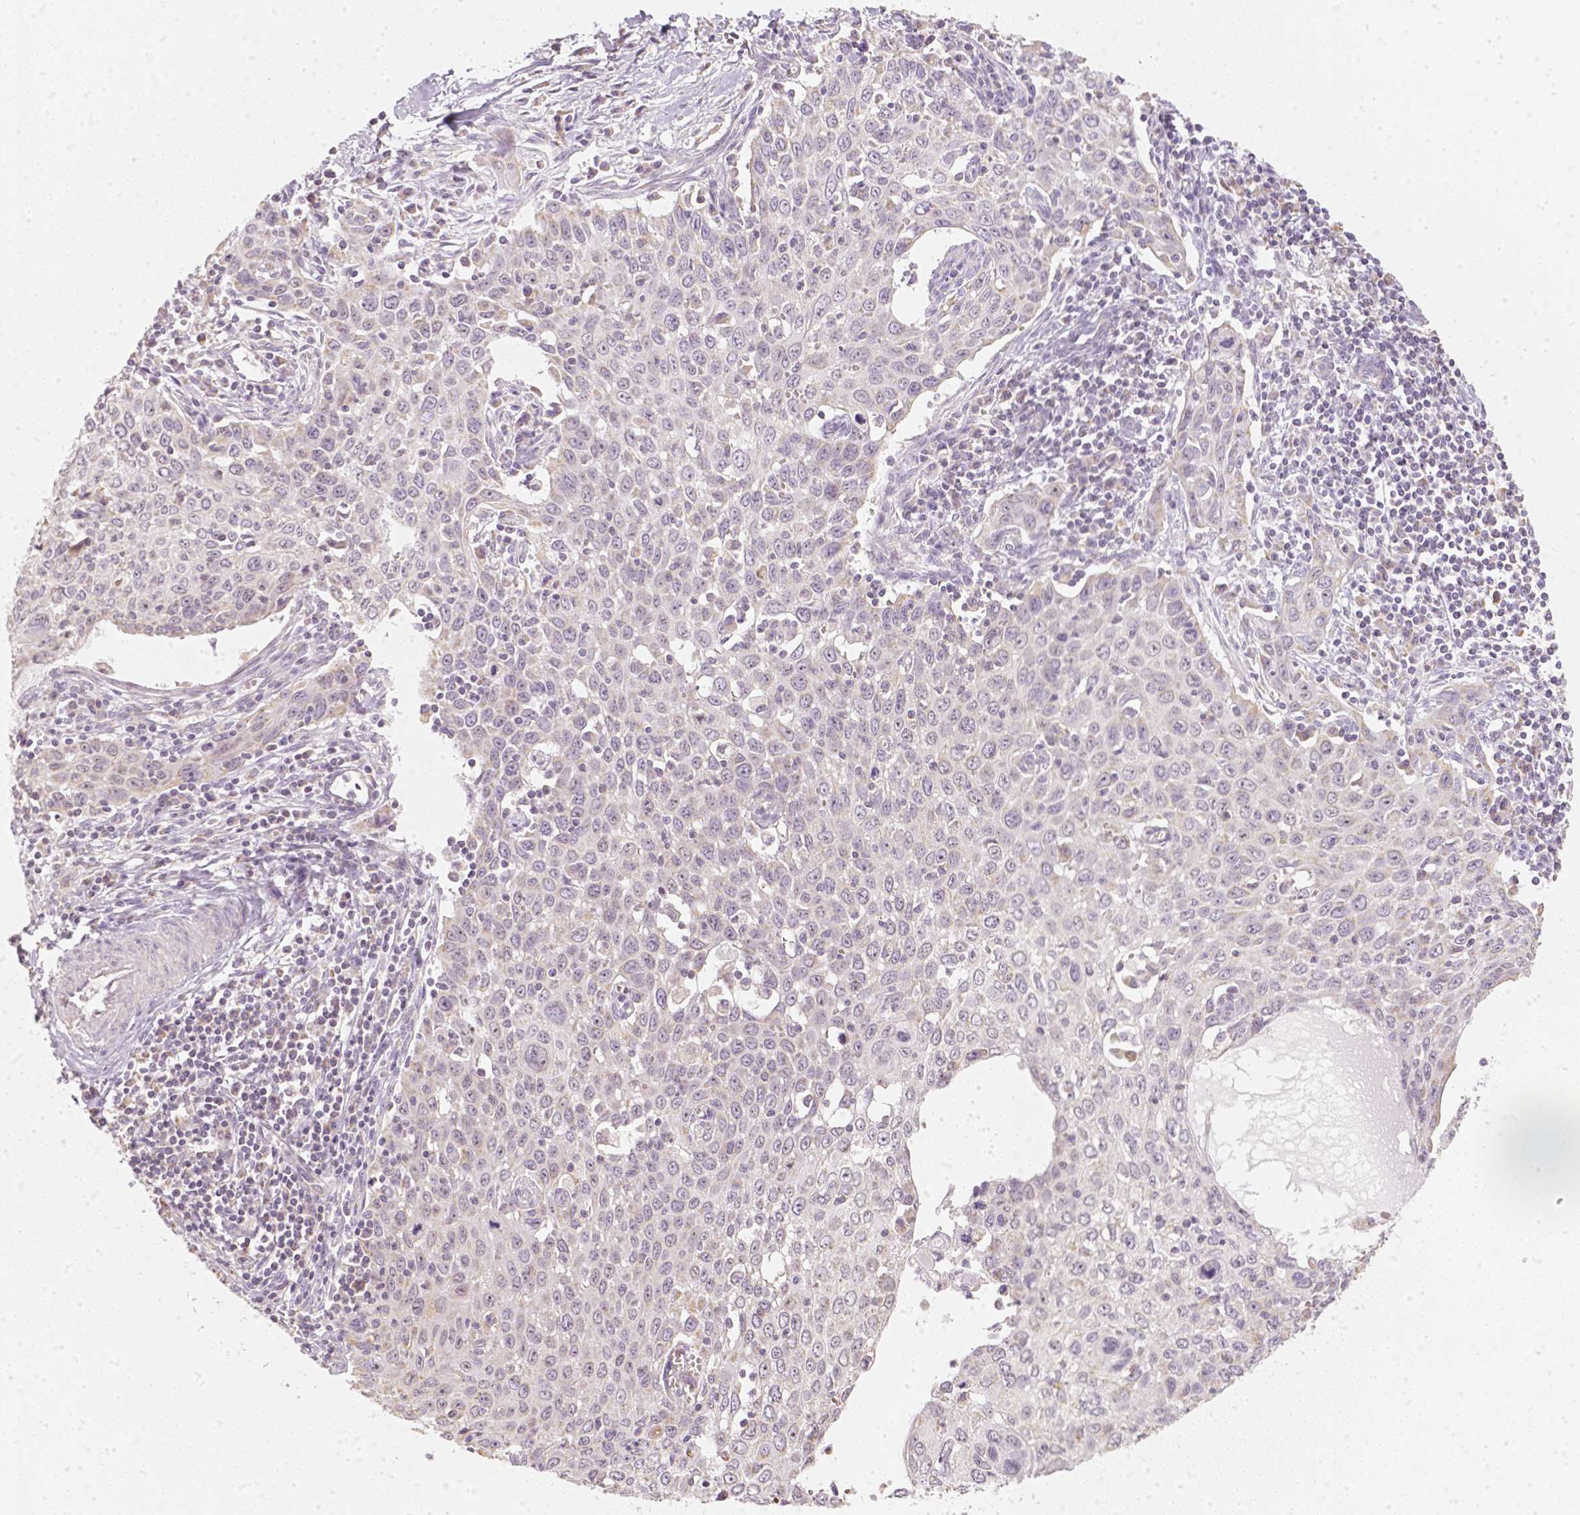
{"staining": {"intensity": "negative", "quantity": "none", "location": "none"}, "tissue": "cervical cancer", "cell_type": "Tumor cells", "image_type": "cancer", "snomed": [{"axis": "morphology", "description": "Squamous cell carcinoma, NOS"}, {"axis": "topography", "description": "Cervix"}], "caption": "Human cervical cancer stained for a protein using immunohistochemistry (IHC) displays no staining in tumor cells.", "gene": "NVL", "patient": {"sex": "female", "age": 38}}